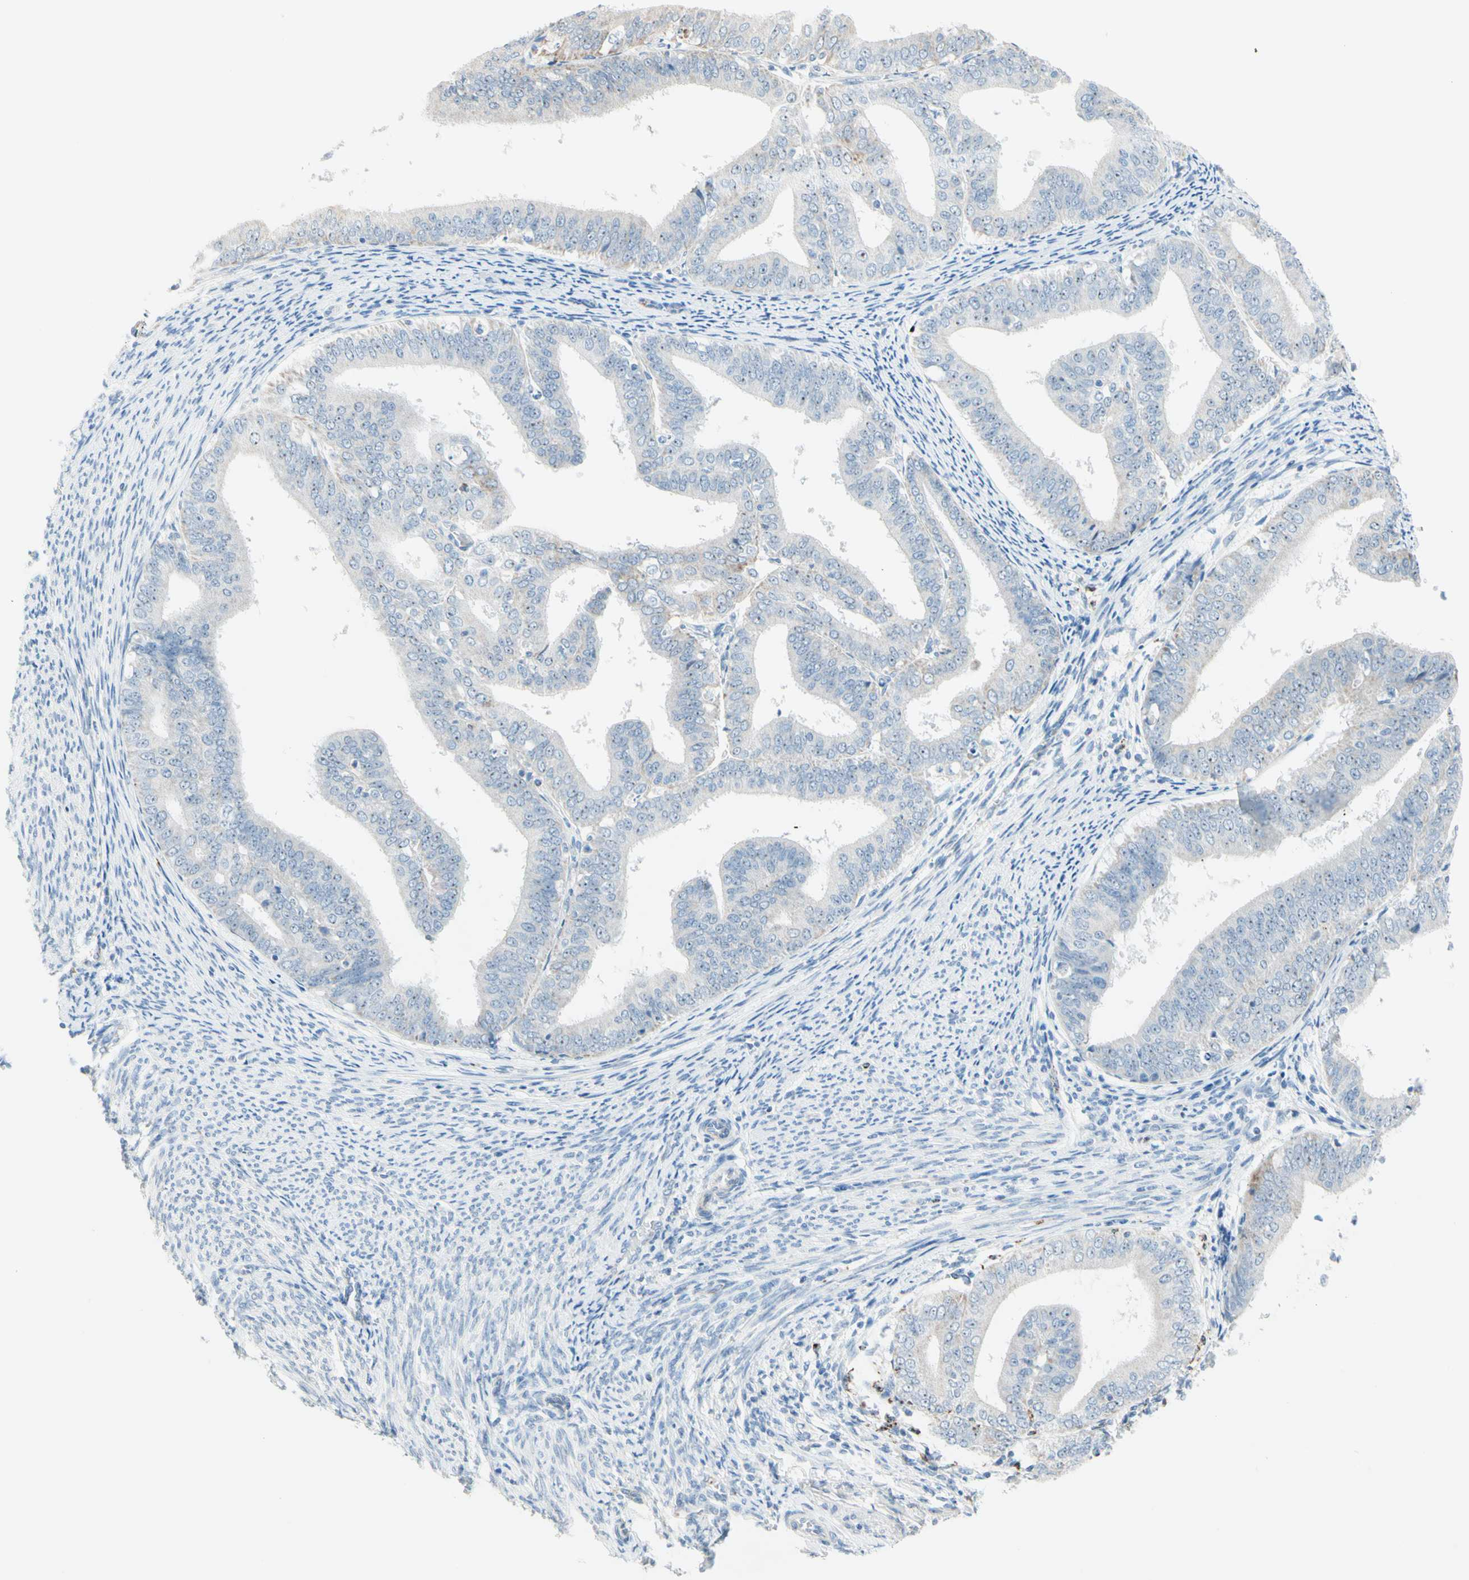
{"staining": {"intensity": "negative", "quantity": "none", "location": "none"}, "tissue": "endometrial cancer", "cell_type": "Tumor cells", "image_type": "cancer", "snomed": [{"axis": "morphology", "description": "Adenocarcinoma, NOS"}, {"axis": "topography", "description": "Endometrium"}], "caption": "Endometrial adenocarcinoma stained for a protein using immunohistochemistry (IHC) displays no positivity tumor cells.", "gene": "CYSLTR1", "patient": {"sex": "female", "age": 63}}